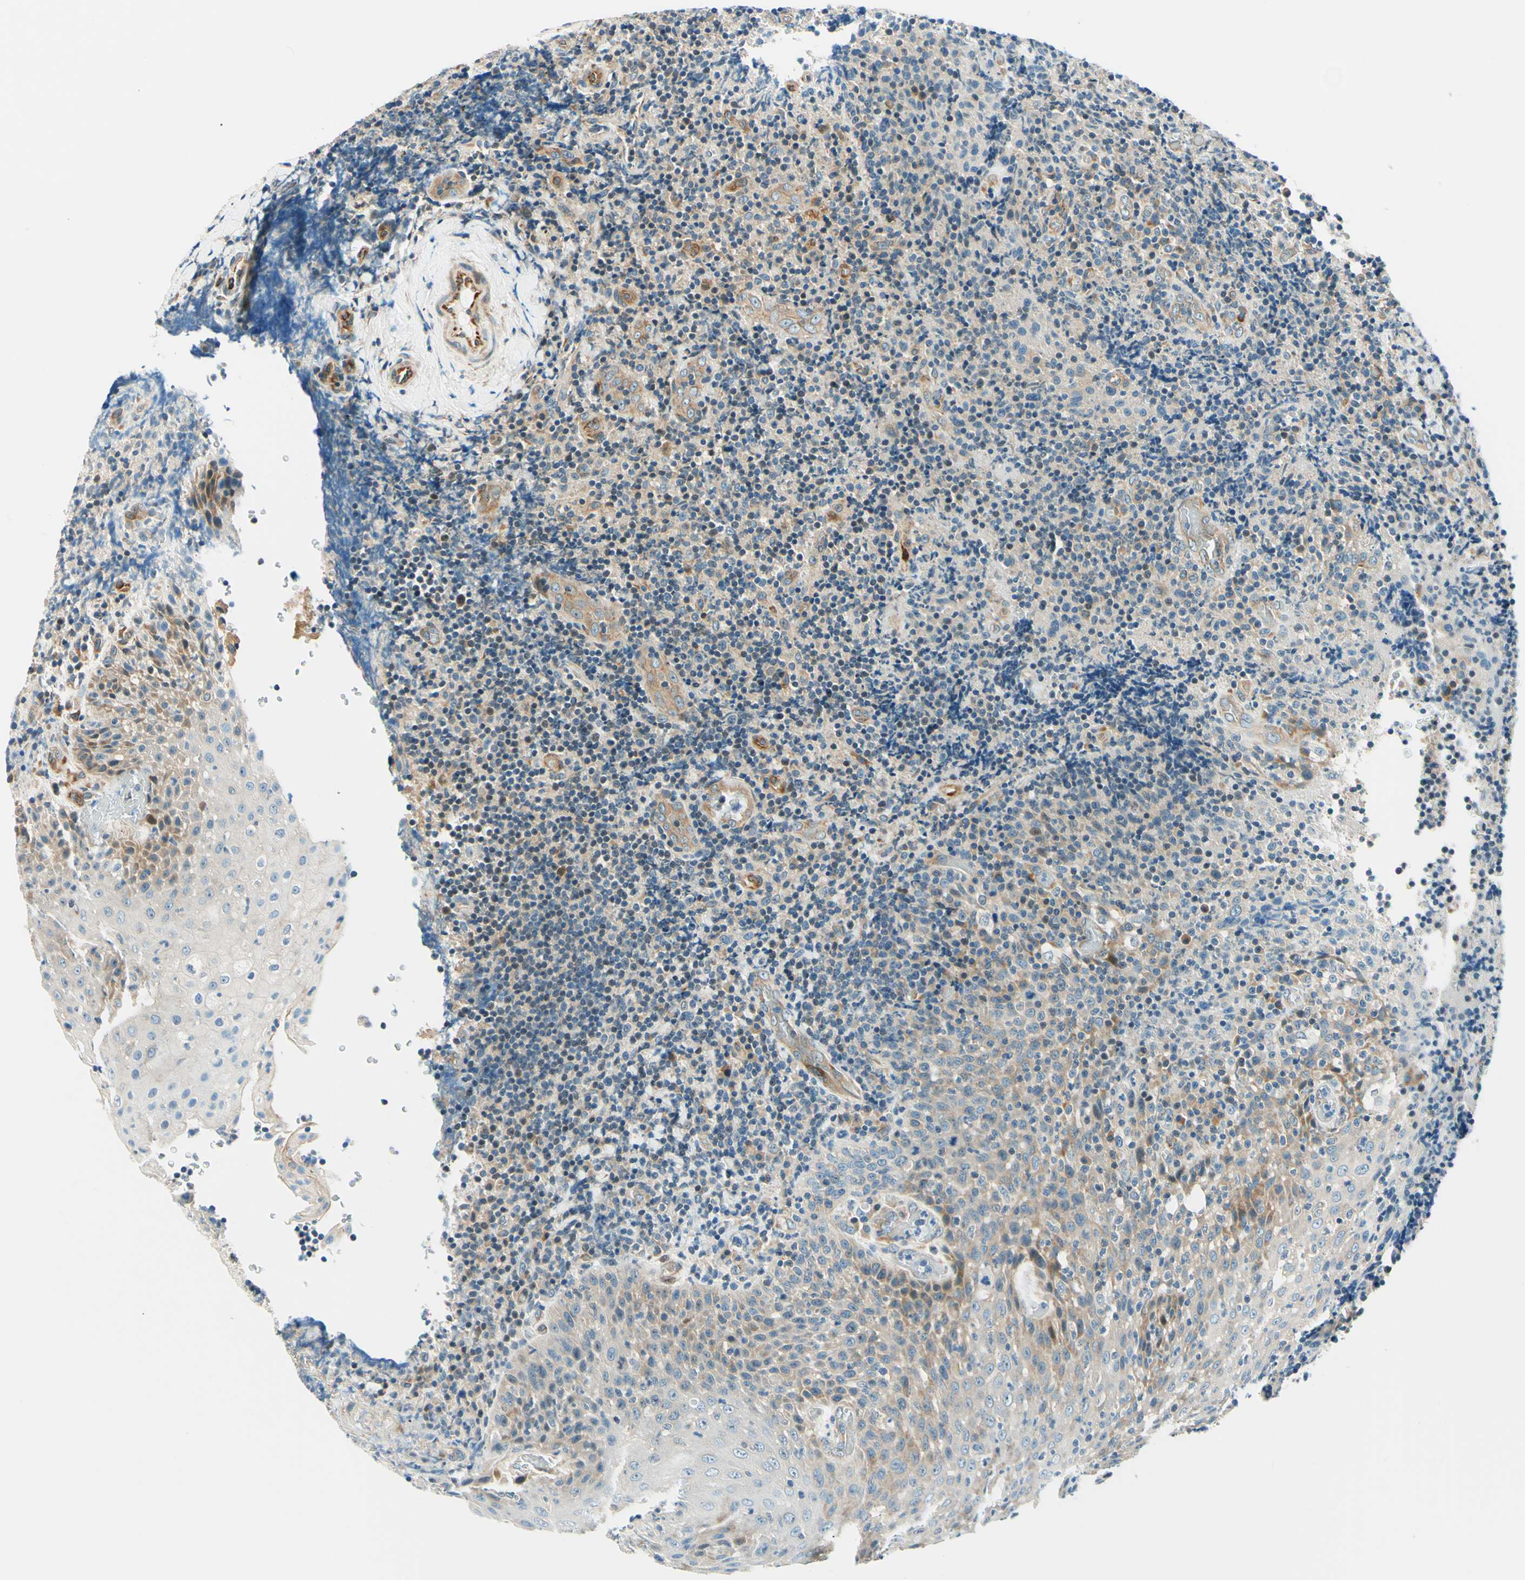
{"staining": {"intensity": "weak", "quantity": "<25%", "location": "cytoplasmic/membranous"}, "tissue": "lymphoma", "cell_type": "Tumor cells", "image_type": "cancer", "snomed": [{"axis": "morphology", "description": "Malignant lymphoma, non-Hodgkin's type, High grade"}, {"axis": "topography", "description": "Tonsil"}], "caption": "Tumor cells are negative for protein expression in human malignant lymphoma, non-Hodgkin's type (high-grade).", "gene": "TAOK2", "patient": {"sex": "female", "age": 36}}